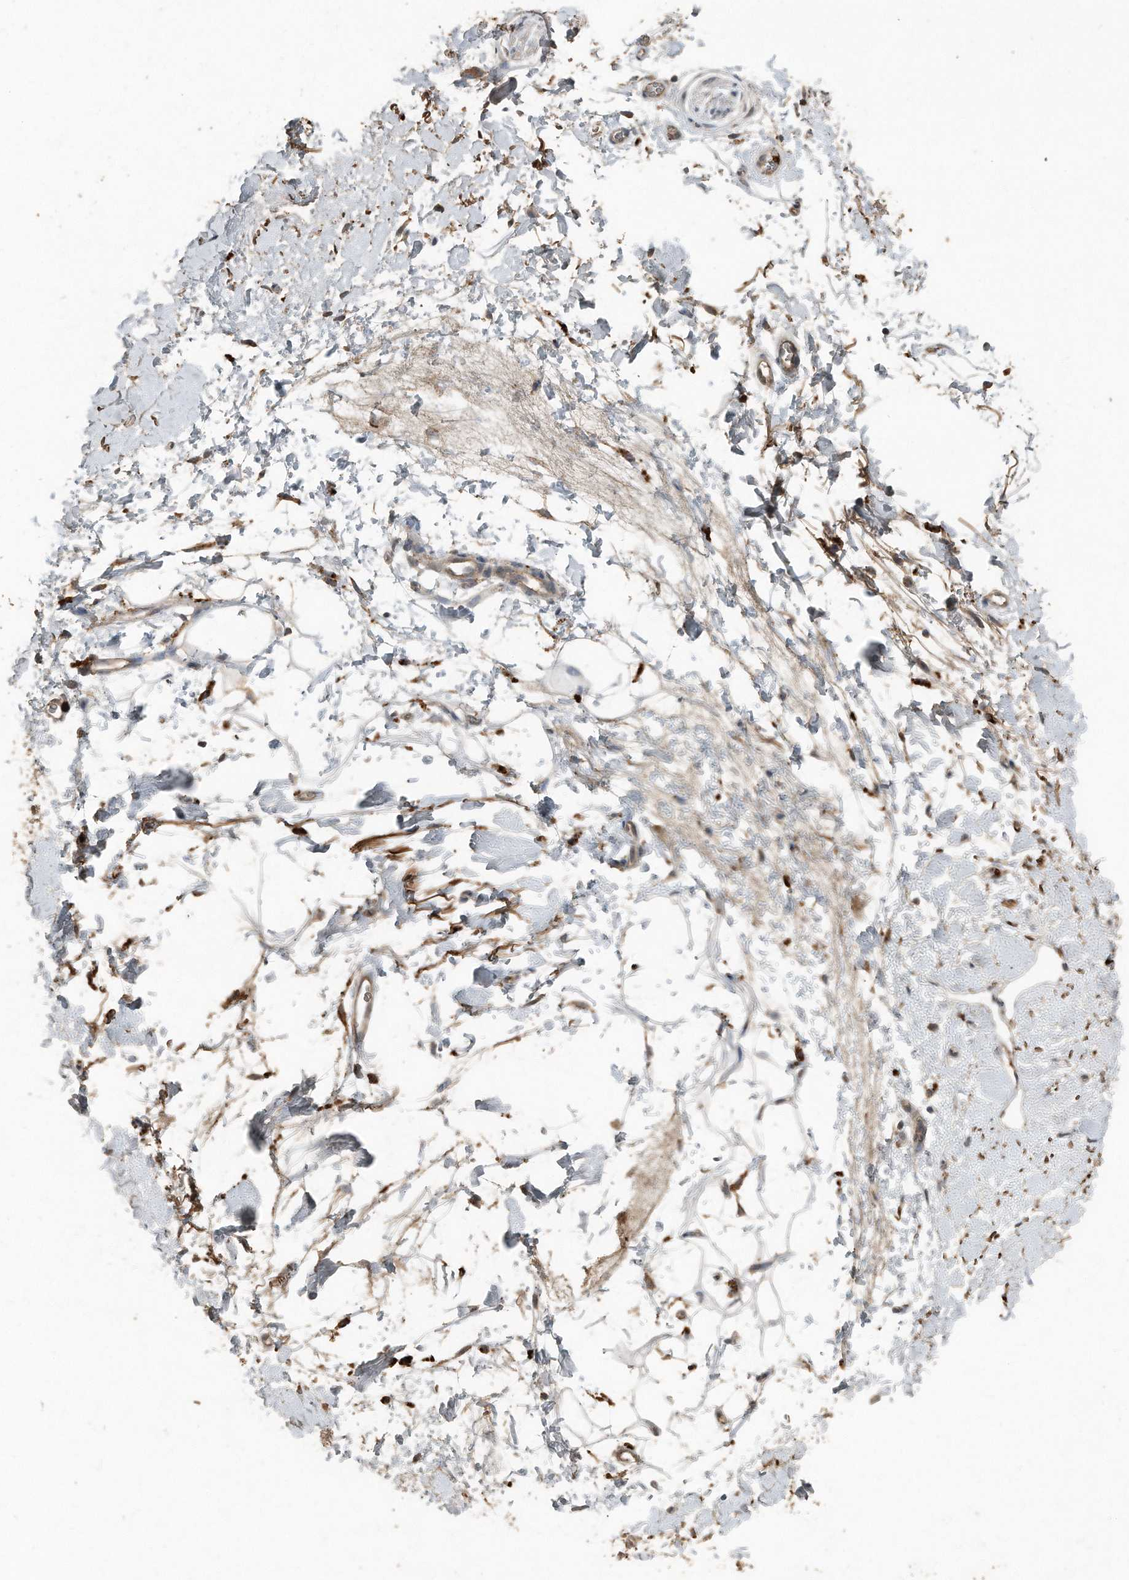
{"staining": {"intensity": "negative", "quantity": "none", "location": "none"}, "tissue": "adipose tissue", "cell_type": "Adipocytes", "image_type": "normal", "snomed": [{"axis": "morphology", "description": "Normal tissue, NOS"}, {"axis": "morphology", "description": "Adenocarcinoma, NOS"}, {"axis": "topography", "description": "Pancreas"}, {"axis": "topography", "description": "Peripheral nerve tissue"}], "caption": "High magnification brightfield microscopy of benign adipose tissue stained with DAB (3,3'-diaminobenzidine) (brown) and counterstained with hematoxylin (blue): adipocytes show no significant expression. (Brightfield microscopy of DAB immunohistochemistry at high magnification).", "gene": "C9", "patient": {"sex": "male", "age": 59}}